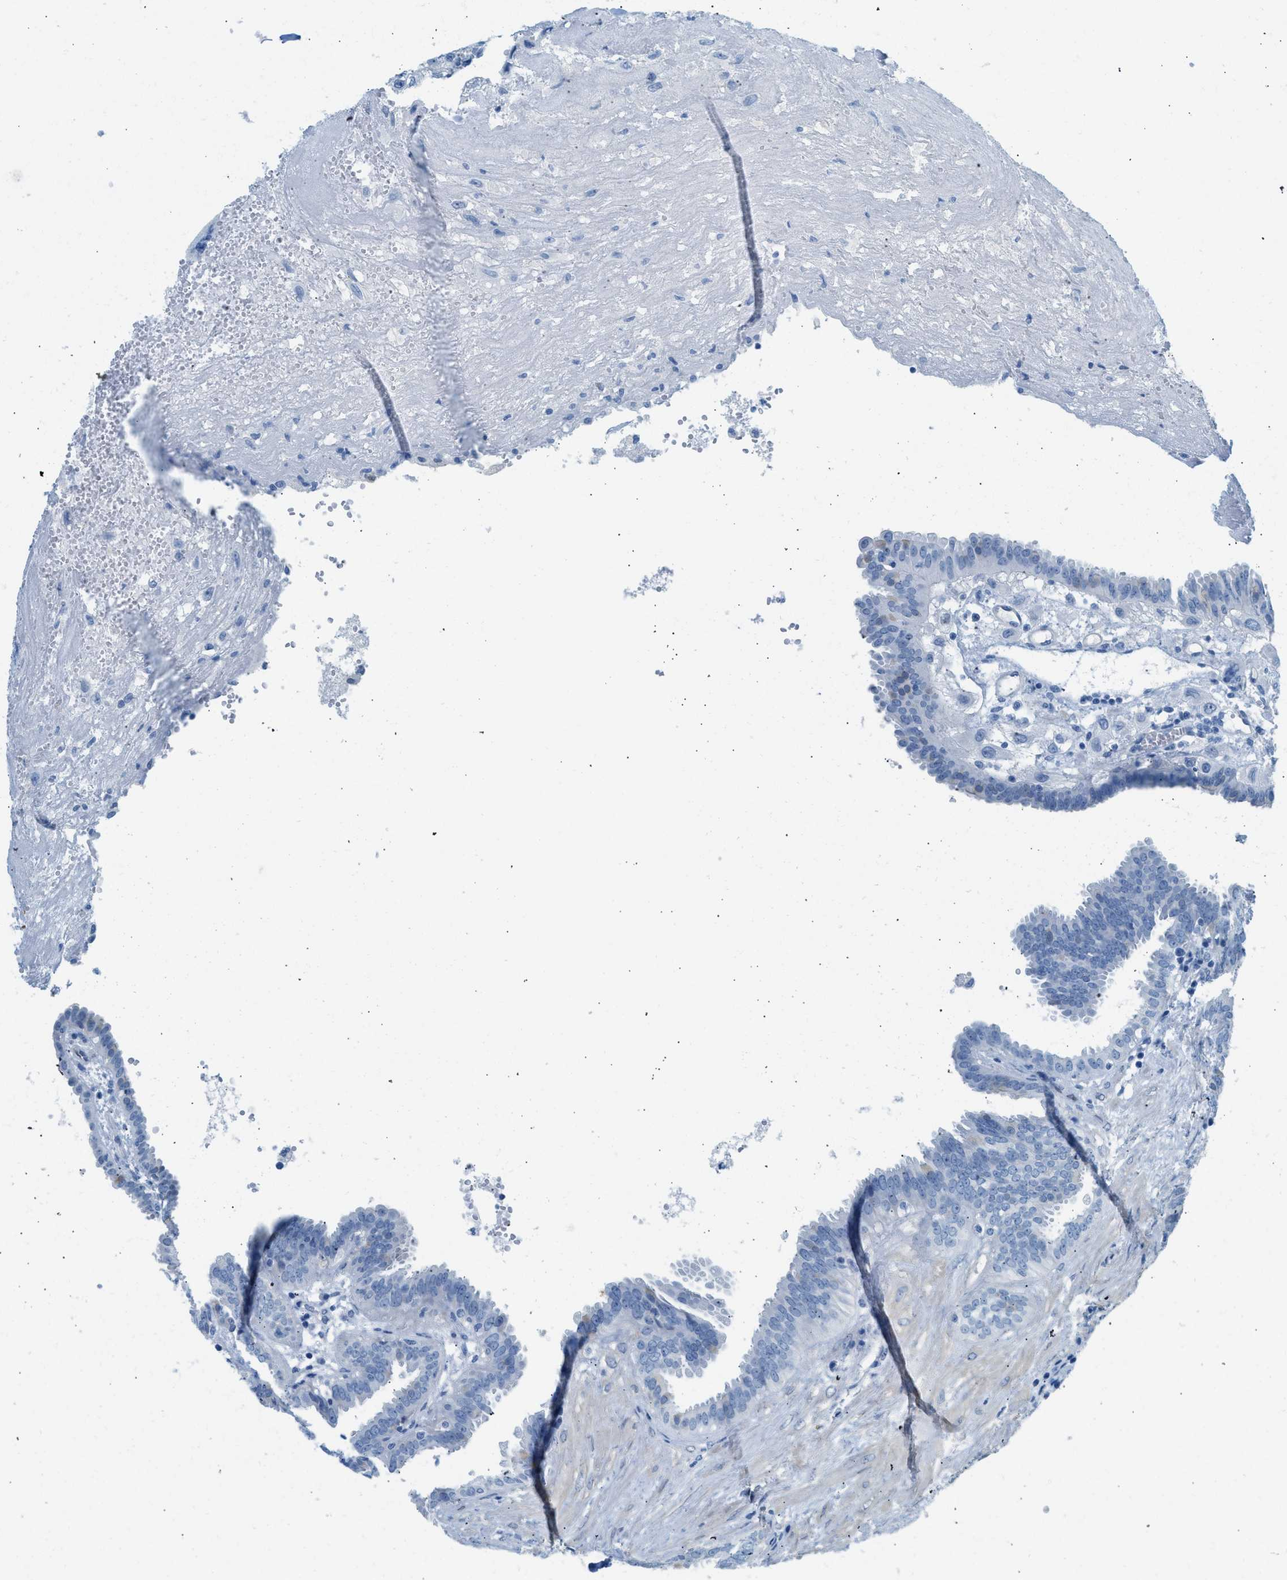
{"staining": {"intensity": "negative", "quantity": "none", "location": "none"}, "tissue": "fallopian tube", "cell_type": "Glandular cells", "image_type": "normal", "snomed": [{"axis": "morphology", "description": "Normal tissue, NOS"}, {"axis": "topography", "description": "Fallopian tube"}, {"axis": "topography", "description": "Placenta"}], "caption": "An immunohistochemistry (IHC) histopathology image of normal fallopian tube is shown. There is no staining in glandular cells of fallopian tube. (Brightfield microscopy of DAB immunohistochemistry (IHC) at high magnification).", "gene": "SPAM1", "patient": {"sex": "female", "age": 32}}